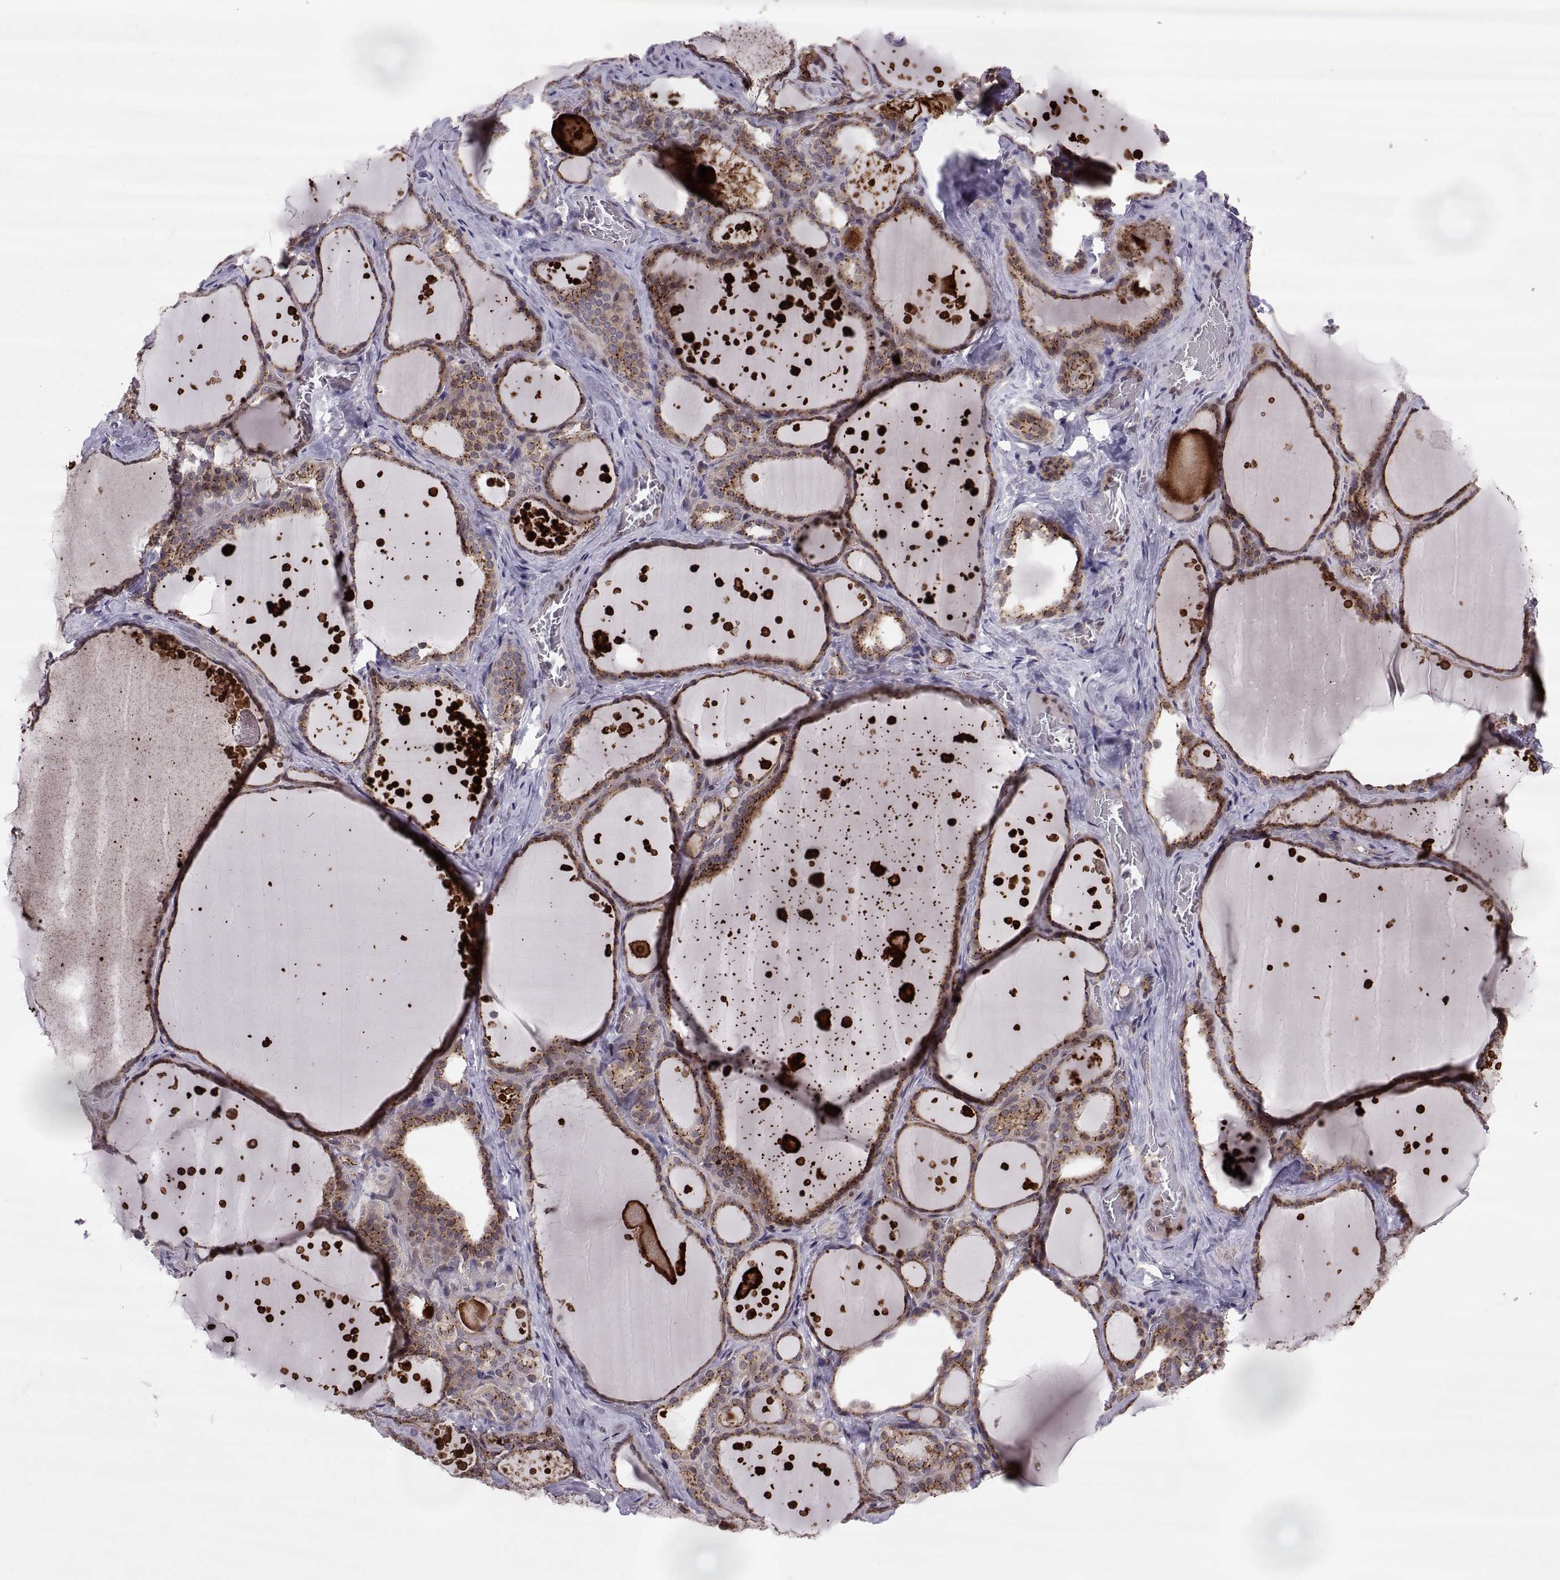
{"staining": {"intensity": "moderate", "quantity": "<25%", "location": "cytoplasmic/membranous"}, "tissue": "thyroid gland", "cell_type": "Glandular cells", "image_type": "normal", "snomed": [{"axis": "morphology", "description": "Normal tissue, NOS"}, {"axis": "topography", "description": "Thyroid gland"}], "caption": "Glandular cells demonstrate low levels of moderate cytoplasmic/membranous staining in approximately <25% of cells in unremarkable human thyroid gland.", "gene": "TESC", "patient": {"sex": "male", "age": 63}}